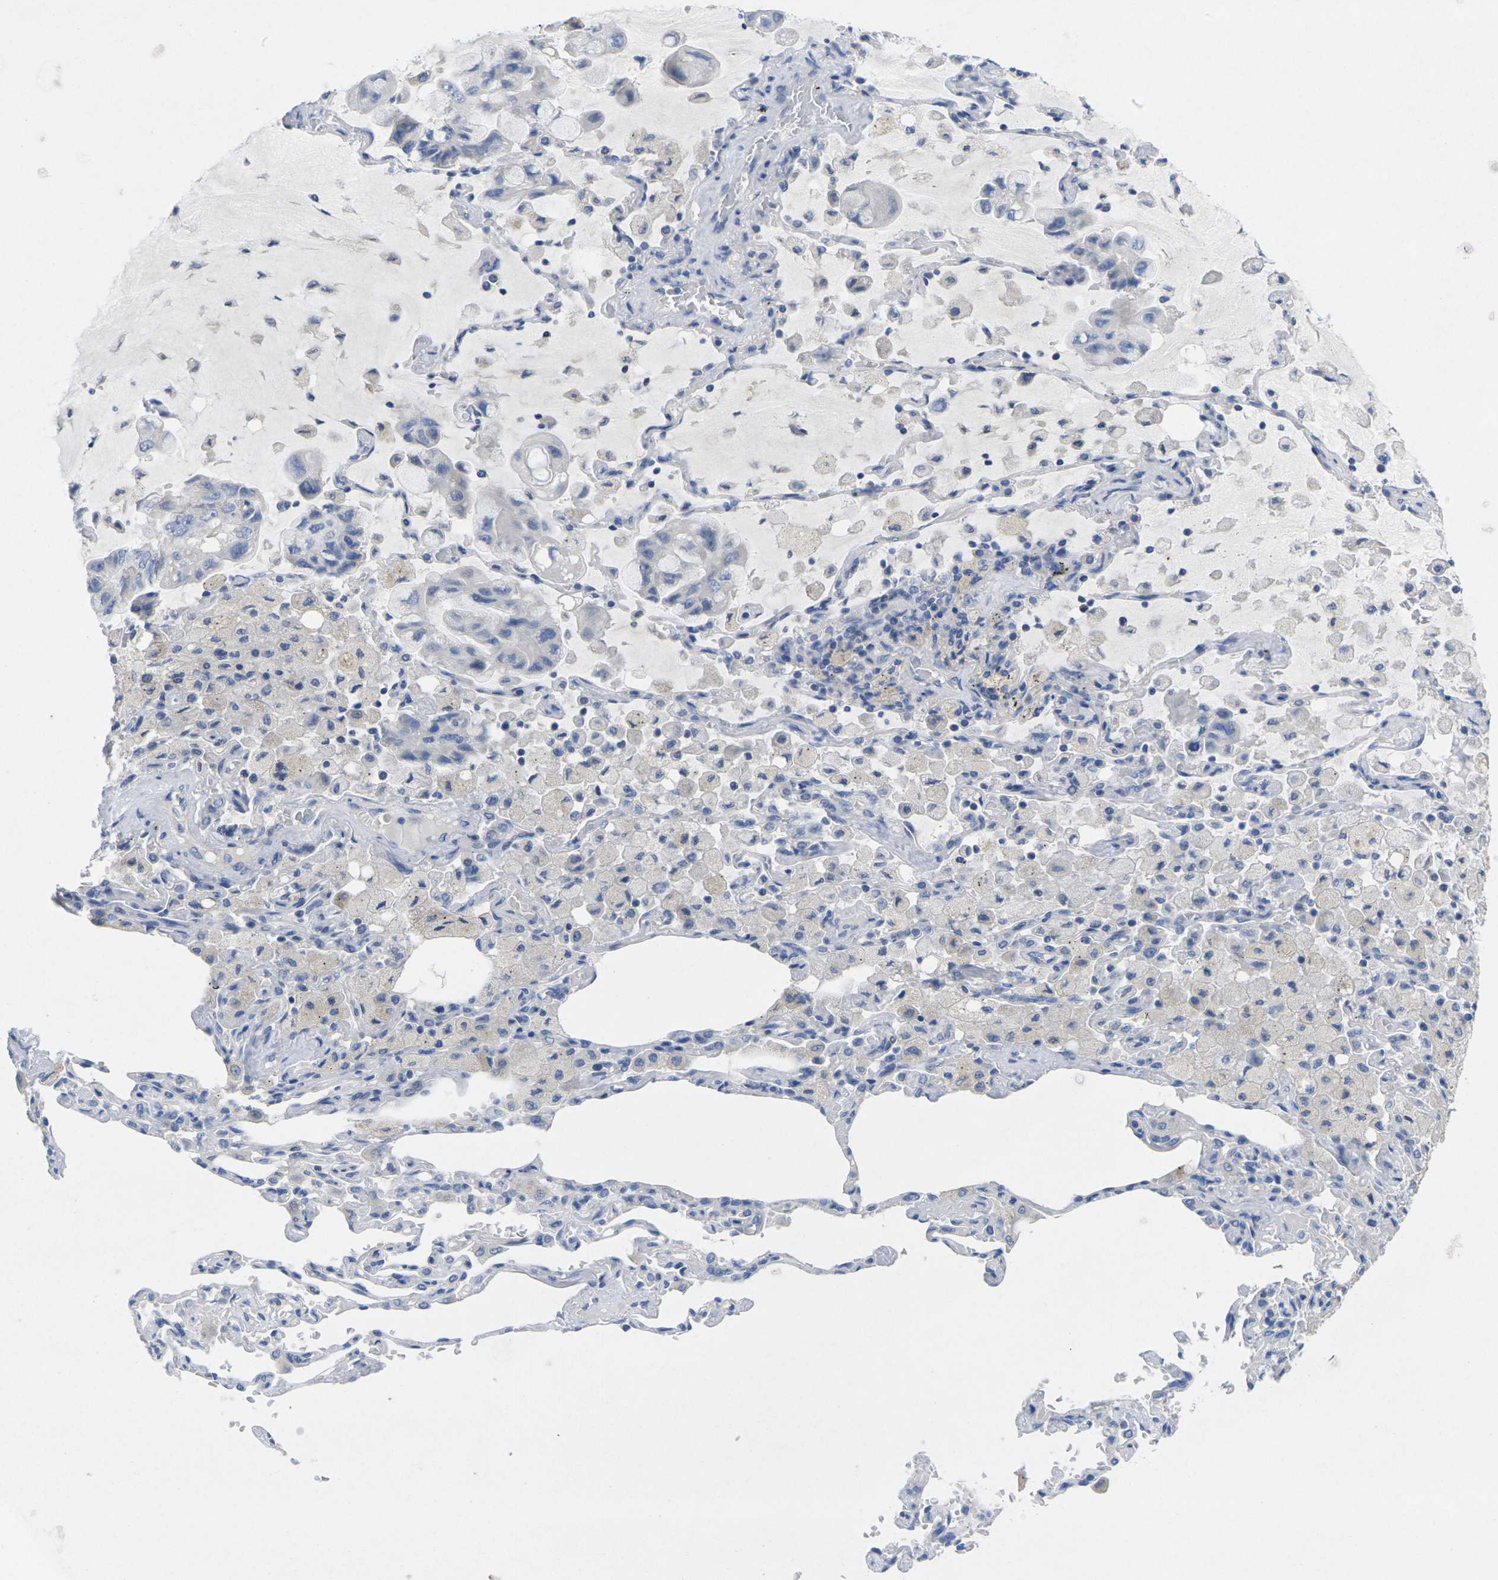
{"staining": {"intensity": "negative", "quantity": "none", "location": "none"}, "tissue": "lung cancer", "cell_type": "Tumor cells", "image_type": "cancer", "snomed": [{"axis": "morphology", "description": "Adenocarcinoma, NOS"}, {"axis": "topography", "description": "Lung"}], "caption": "IHC of lung adenocarcinoma exhibits no expression in tumor cells.", "gene": "TNNI3", "patient": {"sex": "male", "age": 64}}